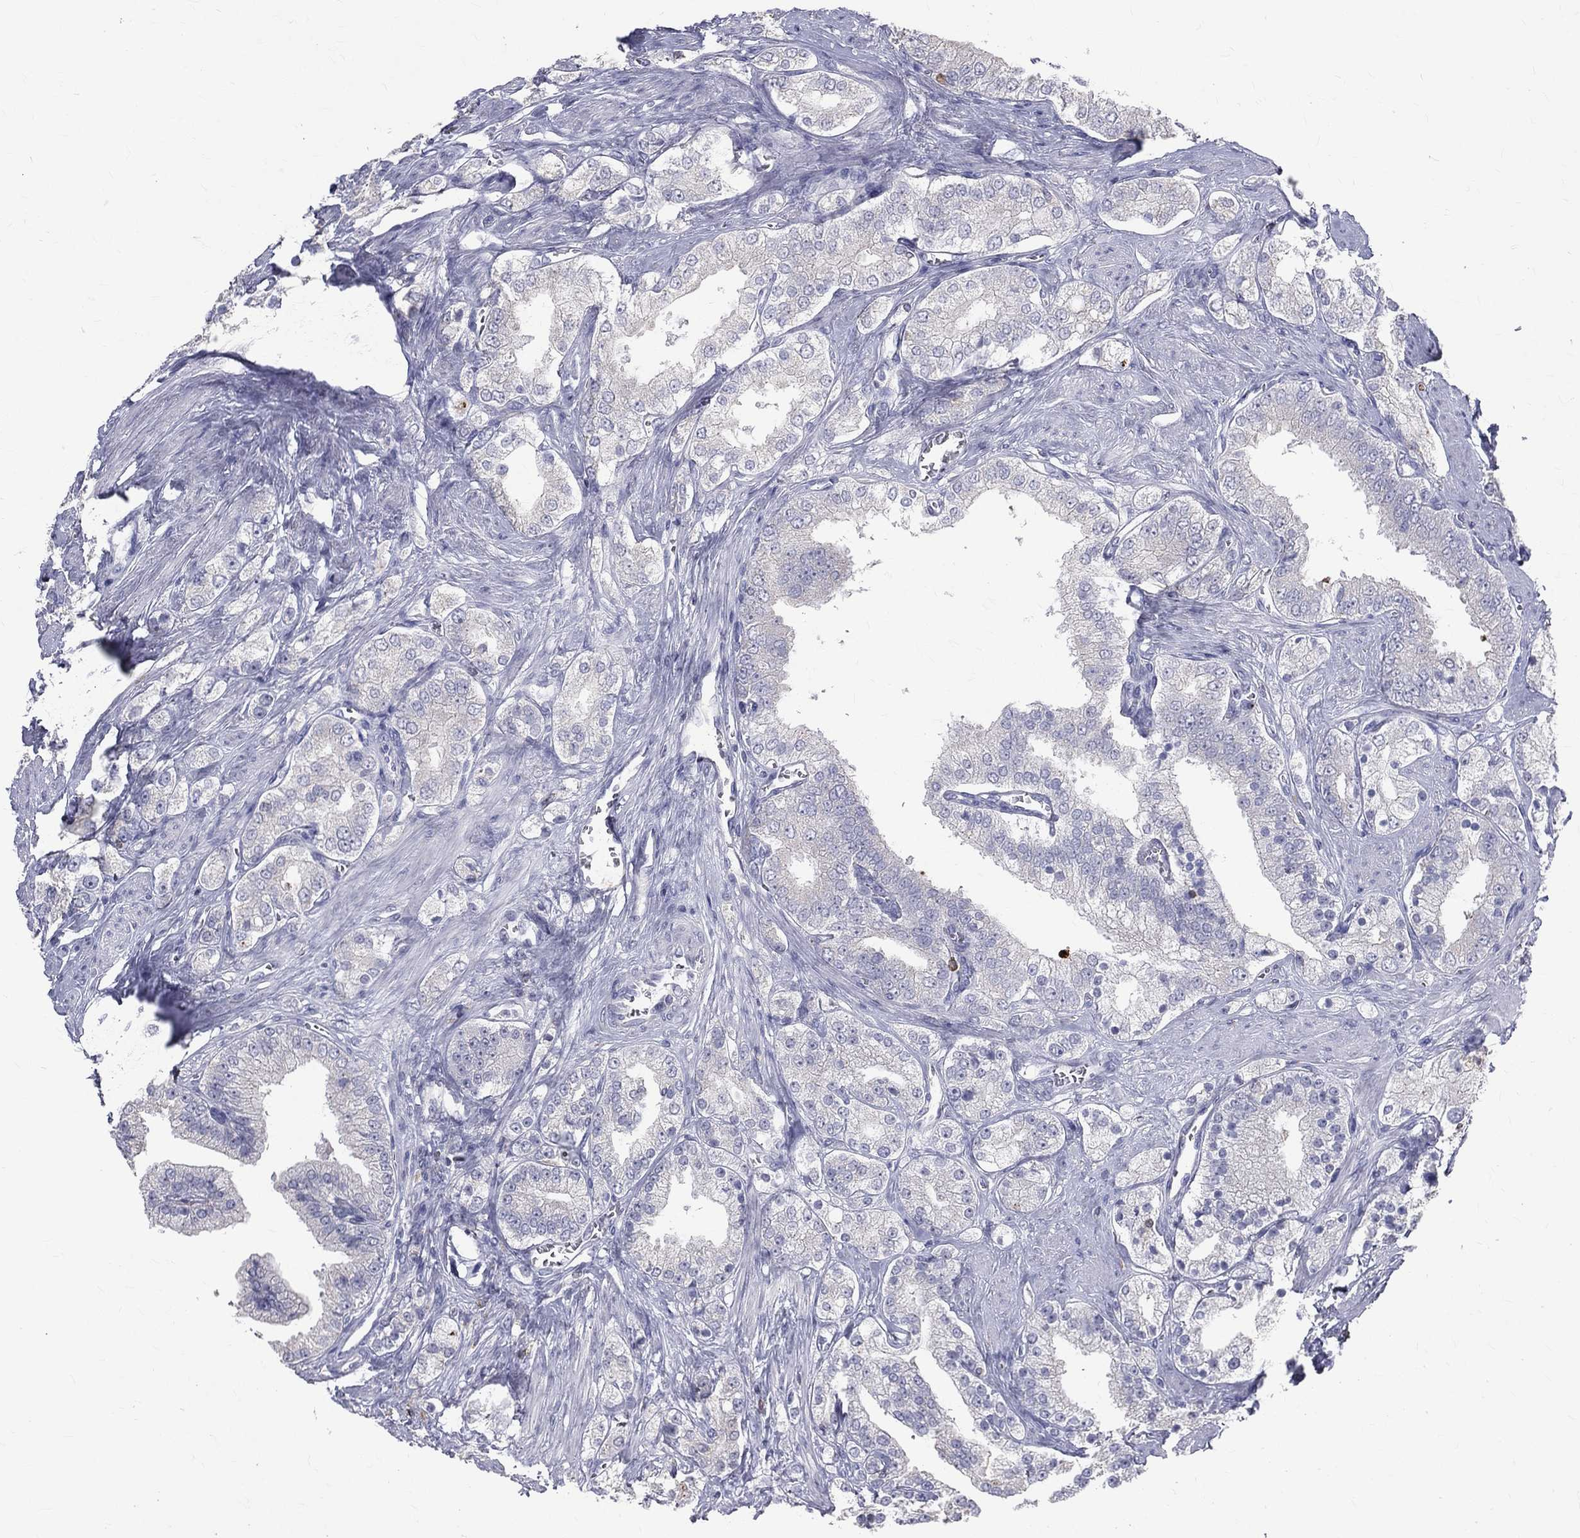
{"staining": {"intensity": "negative", "quantity": "none", "location": "none"}, "tissue": "prostate cancer", "cell_type": "Tumor cells", "image_type": "cancer", "snomed": [{"axis": "morphology", "description": "Adenocarcinoma, NOS"}, {"axis": "topography", "description": "Prostate and seminal vesicle, NOS"}, {"axis": "topography", "description": "Prostate"}], "caption": "An IHC histopathology image of adenocarcinoma (prostate) is shown. There is no staining in tumor cells of adenocarcinoma (prostate). (Stains: DAB (3,3'-diaminobenzidine) immunohistochemistry (IHC) with hematoxylin counter stain, Microscopy: brightfield microscopy at high magnification).", "gene": "CTSW", "patient": {"sex": "male", "age": 67}}